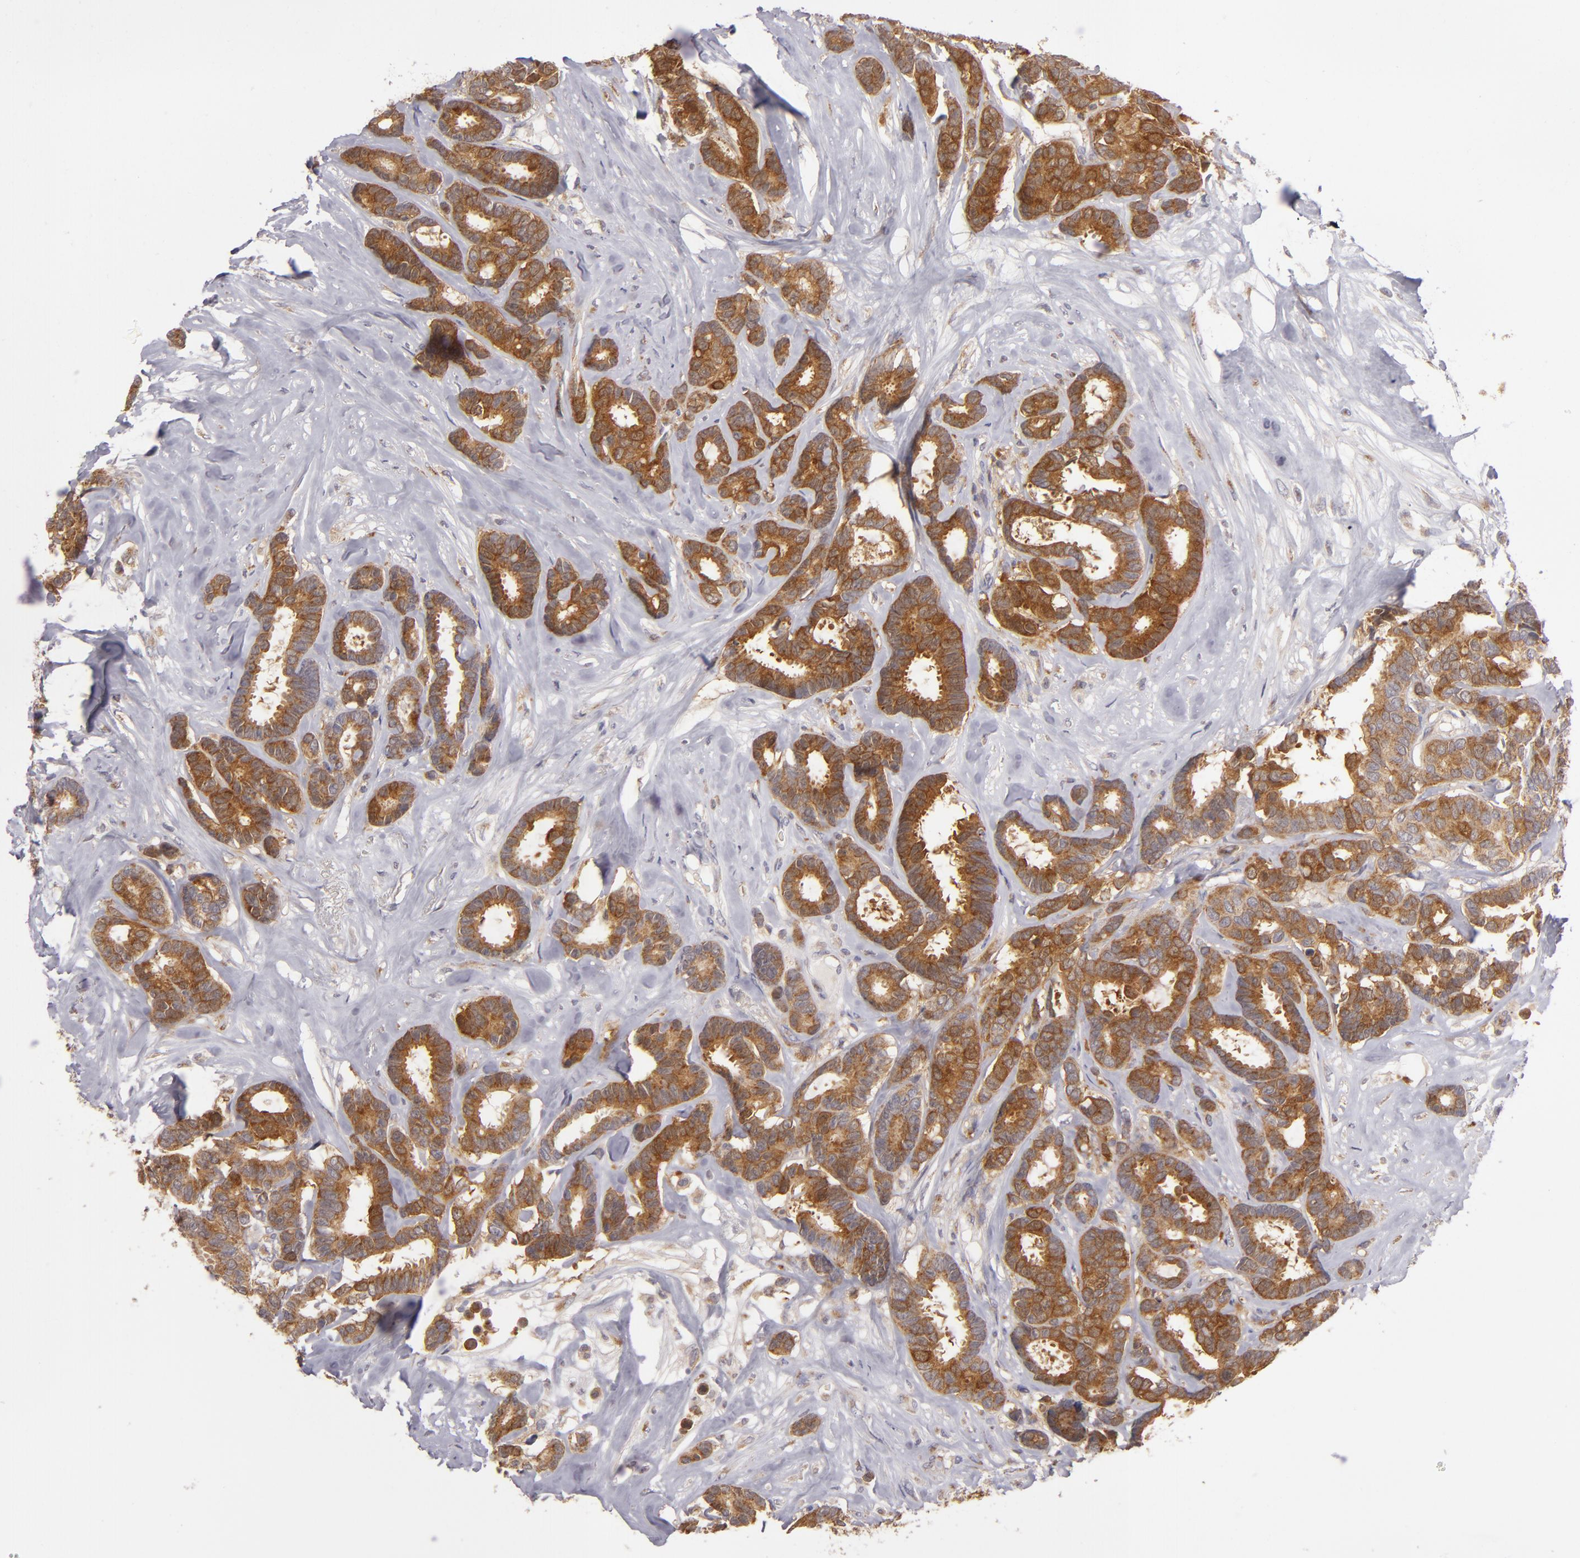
{"staining": {"intensity": "strong", "quantity": ">75%", "location": "cytoplasmic/membranous"}, "tissue": "breast cancer", "cell_type": "Tumor cells", "image_type": "cancer", "snomed": [{"axis": "morphology", "description": "Duct carcinoma"}, {"axis": "topography", "description": "Breast"}], "caption": "Breast cancer (invasive ductal carcinoma) stained for a protein (brown) displays strong cytoplasmic/membranous positive expression in approximately >75% of tumor cells.", "gene": "SH2D4A", "patient": {"sex": "female", "age": 87}}